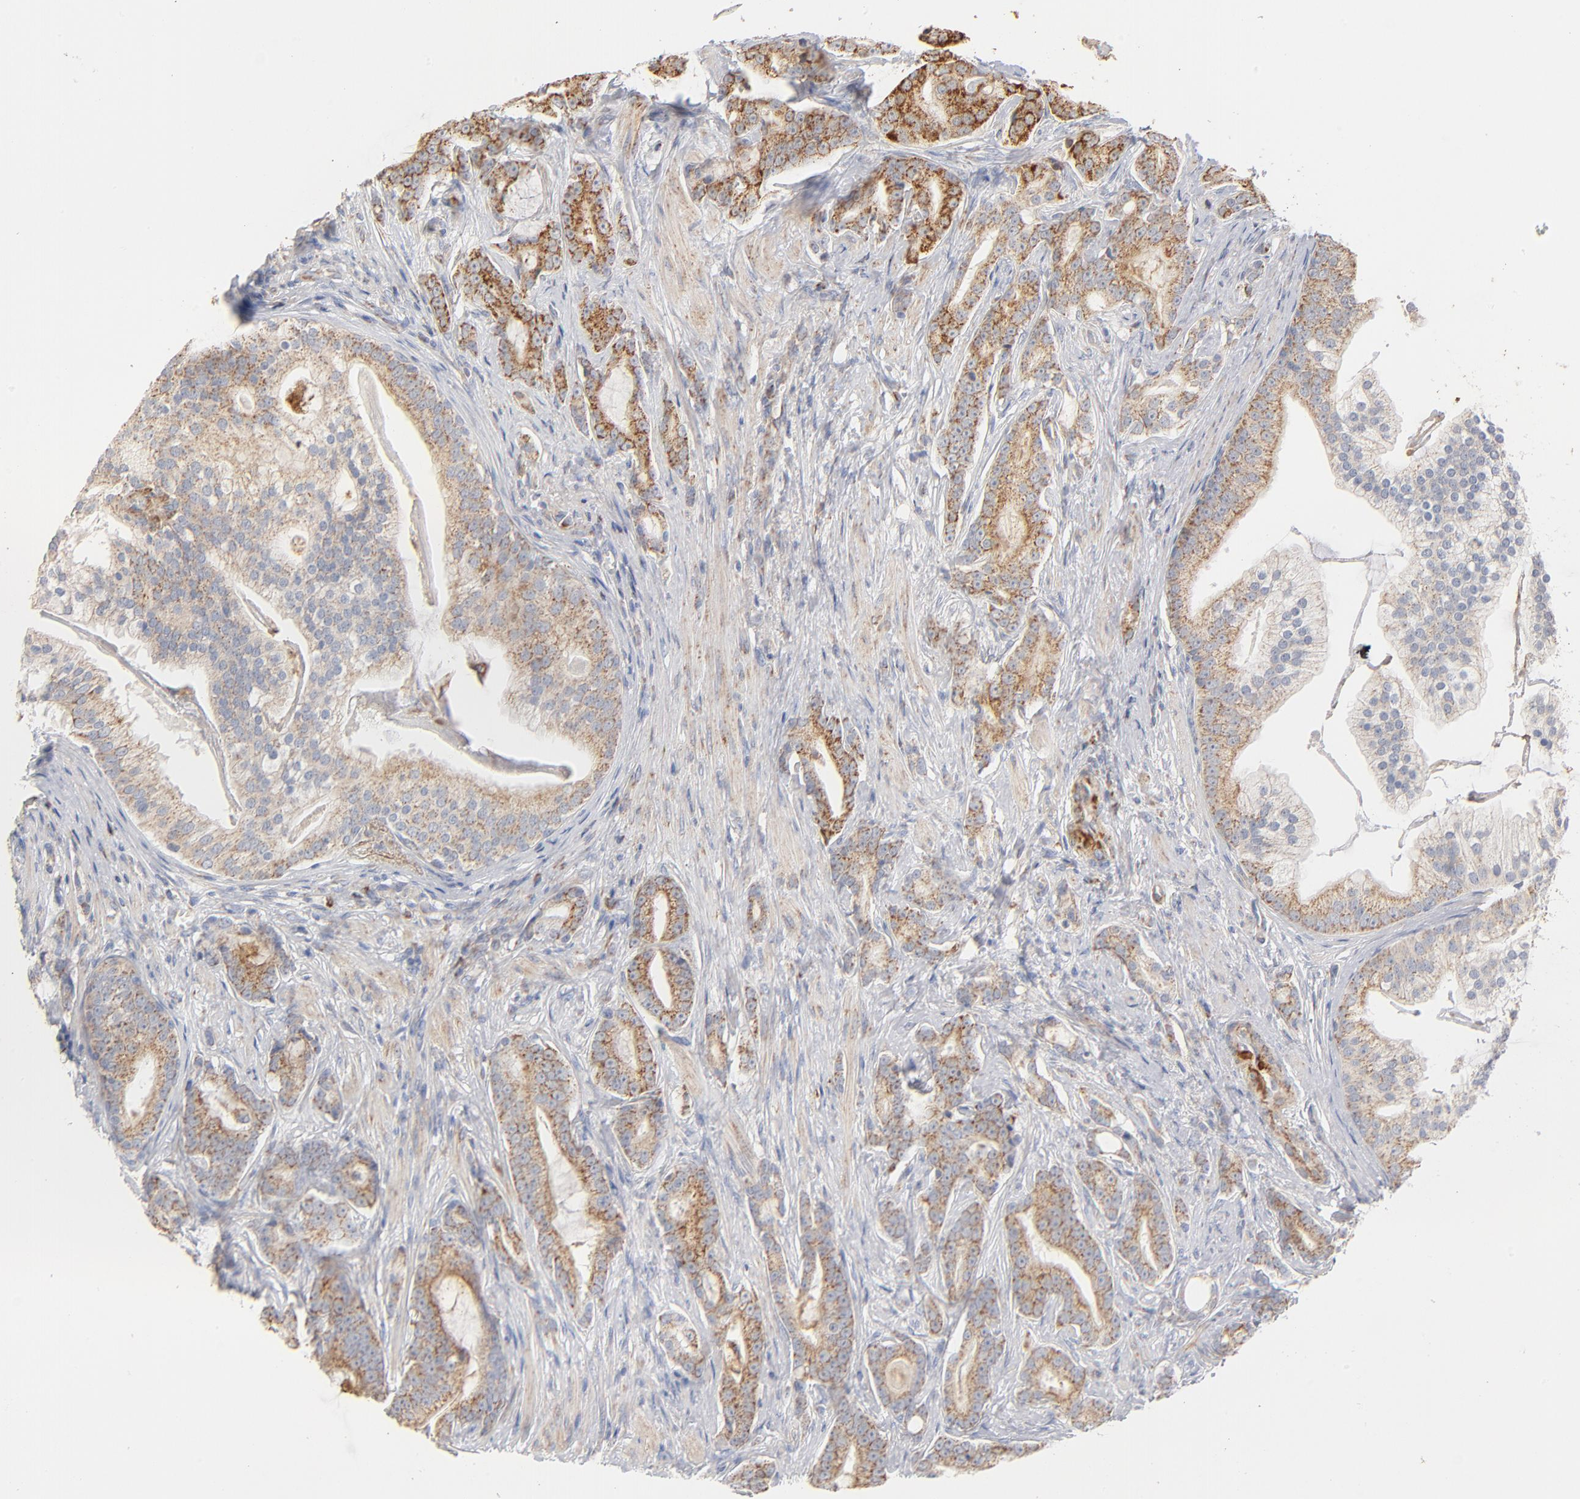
{"staining": {"intensity": "strong", "quantity": ">75%", "location": "cytoplasmic/membranous"}, "tissue": "prostate cancer", "cell_type": "Tumor cells", "image_type": "cancer", "snomed": [{"axis": "morphology", "description": "Adenocarcinoma, Low grade"}, {"axis": "topography", "description": "Prostate"}], "caption": "Immunohistochemistry image of neoplastic tissue: prostate cancer stained using immunohistochemistry exhibits high levels of strong protein expression localized specifically in the cytoplasmic/membranous of tumor cells, appearing as a cytoplasmic/membranous brown color.", "gene": "UQCRC1", "patient": {"sex": "male", "age": 58}}